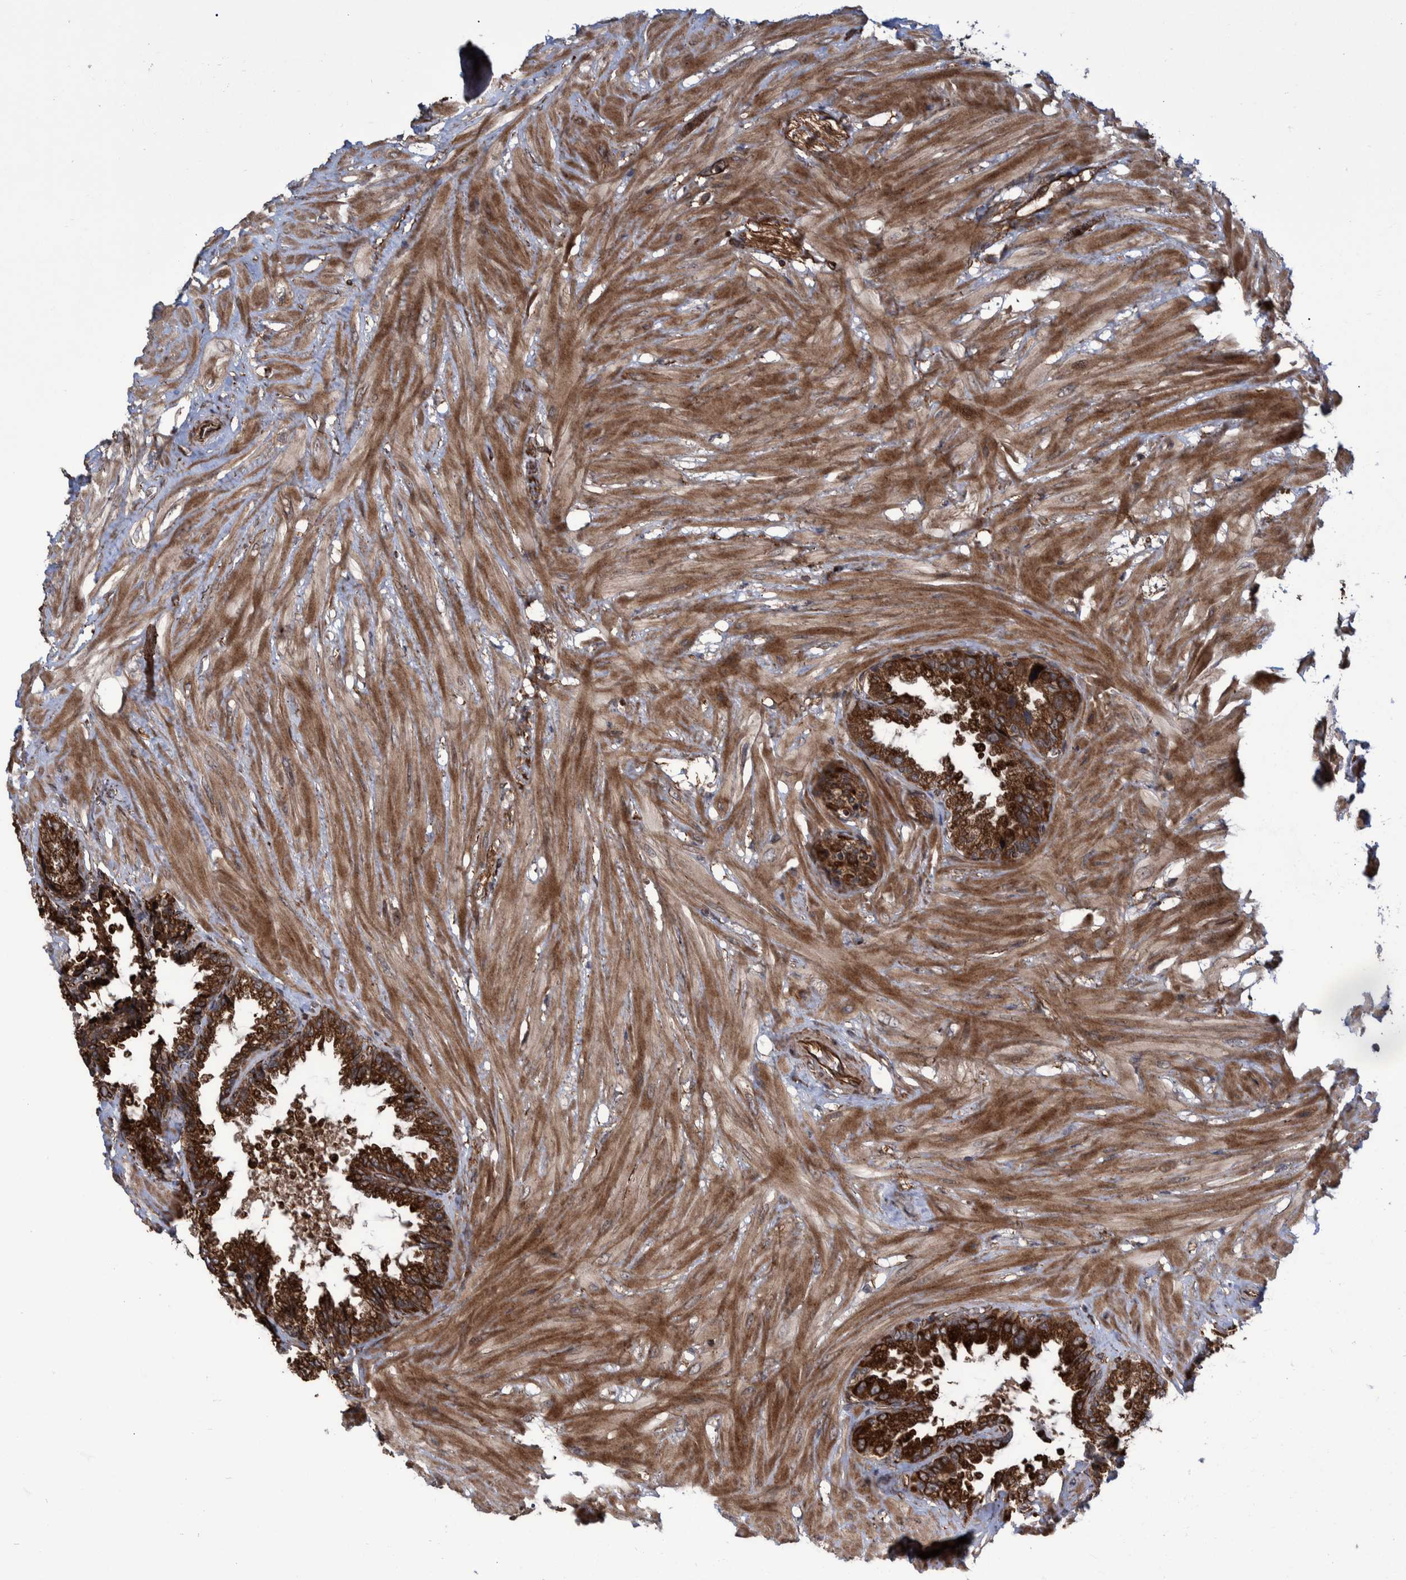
{"staining": {"intensity": "strong", "quantity": ">75%", "location": "cytoplasmic/membranous"}, "tissue": "seminal vesicle", "cell_type": "Glandular cells", "image_type": "normal", "snomed": [{"axis": "morphology", "description": "Normal tissue, NOS"}, {"axis": "topography", "description": "Seminal veicle"}], "caption": "Protein staining of unremarkable seminal vesicle reveals strong cytoplasmic/membranous positivity in about >75% of glandular cells. Nuclei are stained in blue.", "gene": "TNFRSF10B", "patient": {"sex": "male", "age": 46}}